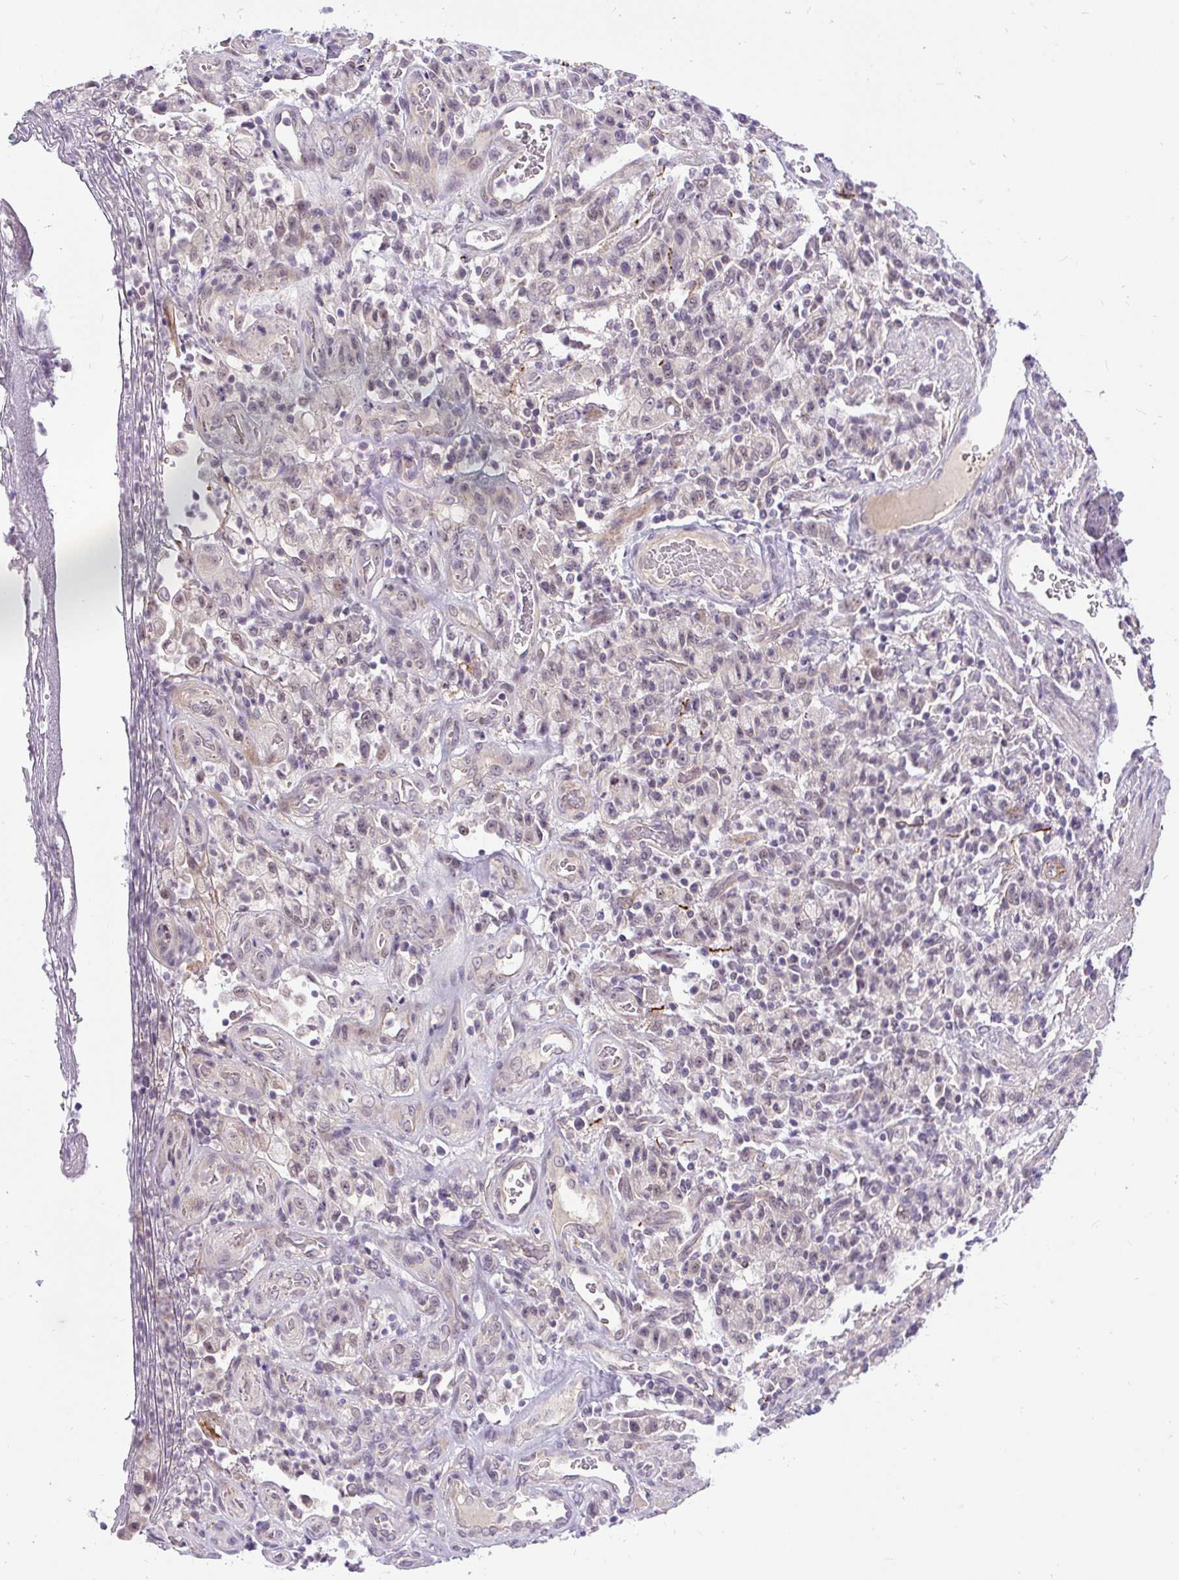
{"staining": {"intensity": "negative", "quantity": "none", "location": "none"}, "tissue": "stomach cancer", "cell_type": "Tumor cells", "image_type": "cancer", "snomed": [{"axis": "morphology", "description": "Adenocarcinoma, NOS"}, {"axis": "topography", "description": "Stomach"}], "caption": "The micrograph reveals no significant staining in tumor cells of stomach adenocarcinoma. (Stains: DAB immunohistochemistry with hematoxylin counter stain, Microscopy: brightfield microscopy at high magnification).", "gene": "FAM117B", "patient": {"sex": "male", "age": 77}}